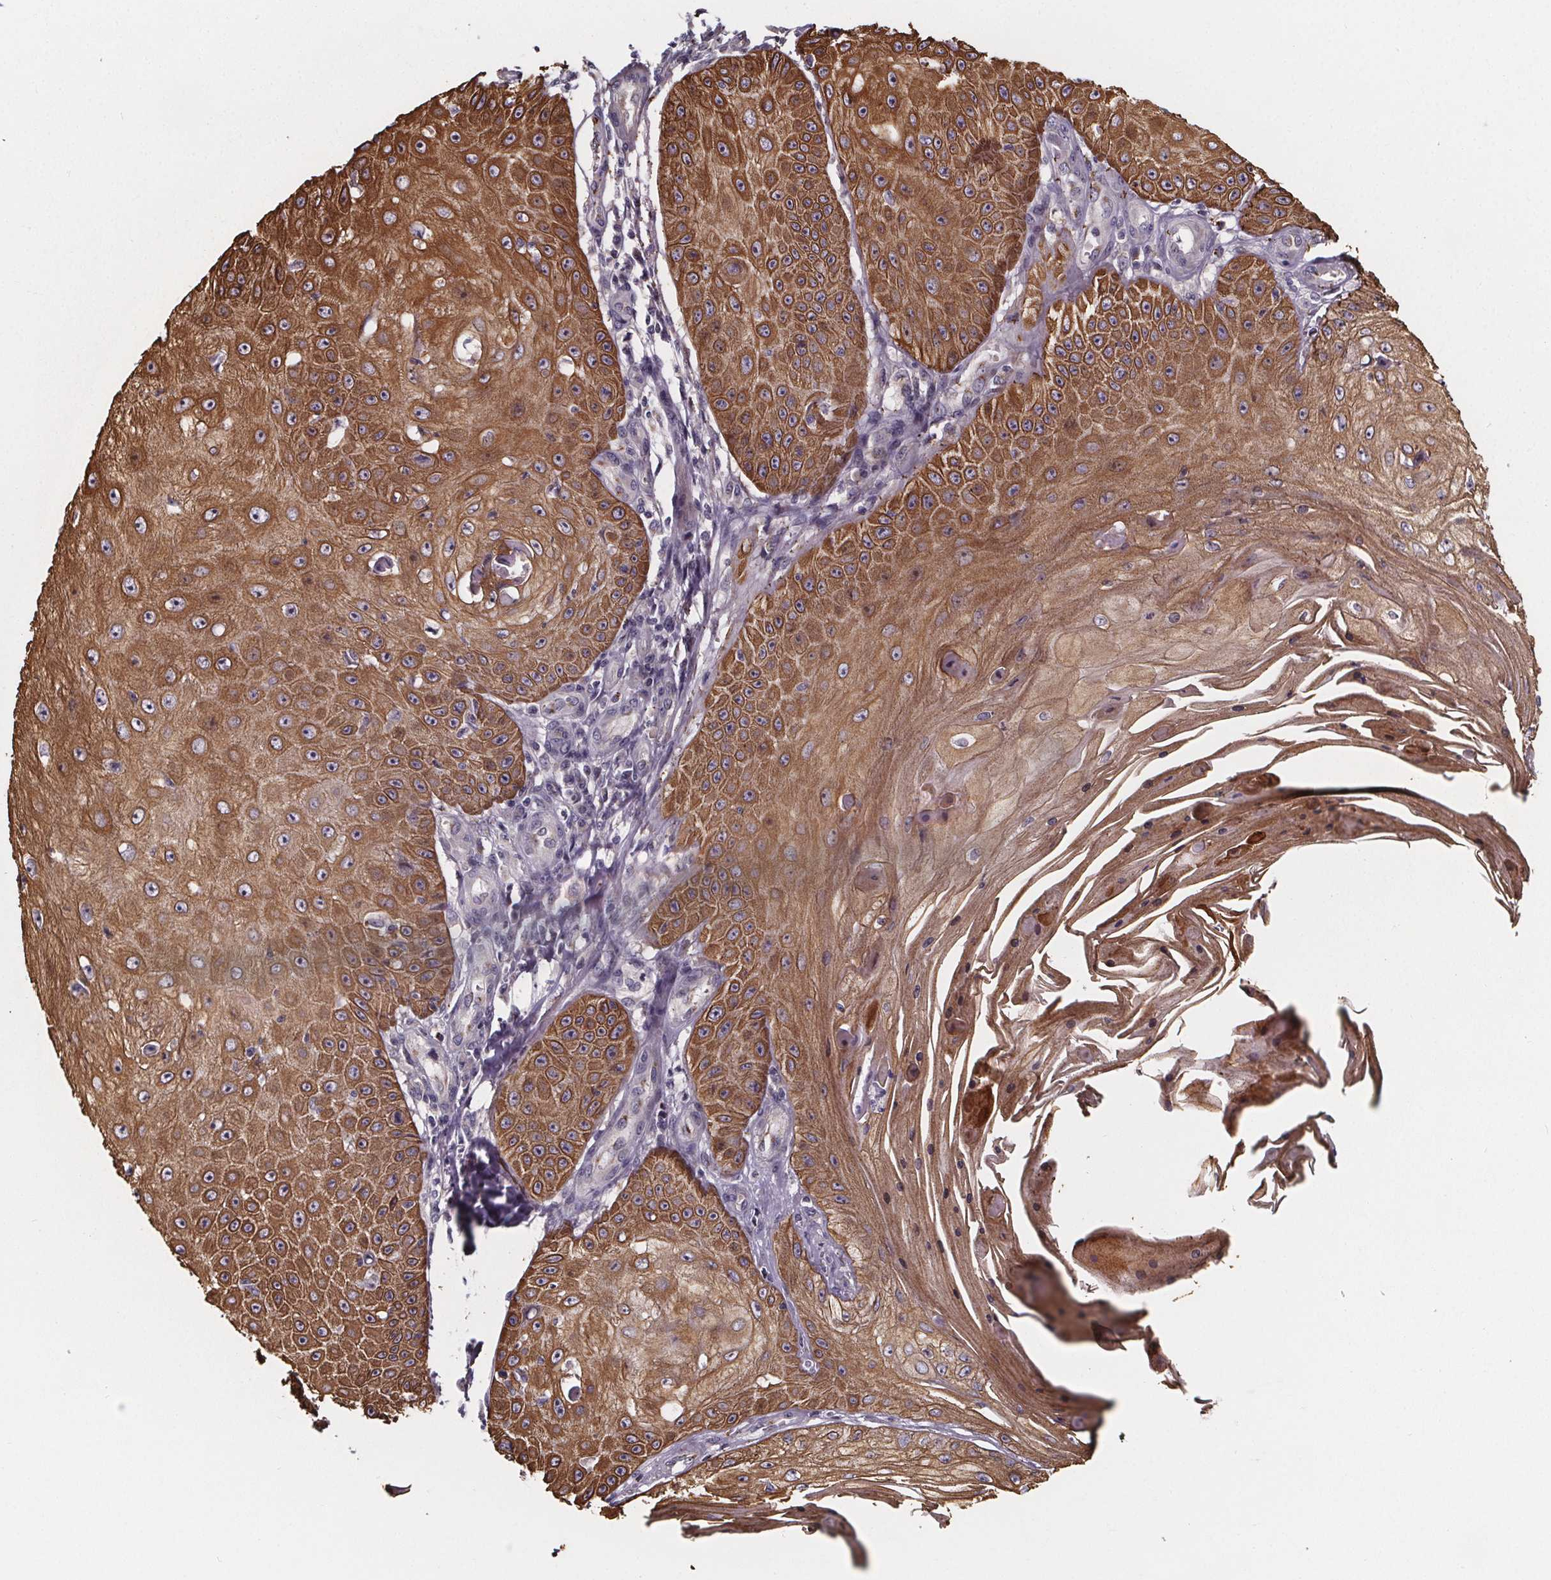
{"staining": {"intensity": "moderate", "quantity": ">75%", "location": "cytoplasmic/membranous"}, "tissue": "skin cancer", "cell_type": "Tumor cells", "image_type": "cancer", "snomed": [{"axis": "morphology", "description": "Squamous cell carcinoma, NOS"}, {"axis": "topography", "description": "Skin"}], "caption": "The histopathology image shows staining of skin squamous cell carcinoma, revealing moderate cytoplasmic/membranous protein staining (brown color) within tumor cells. (IHC, brightfield microscopy, high magnification).", "gene": "NDST1", "patient": {"sex": "male", "age": 70}}